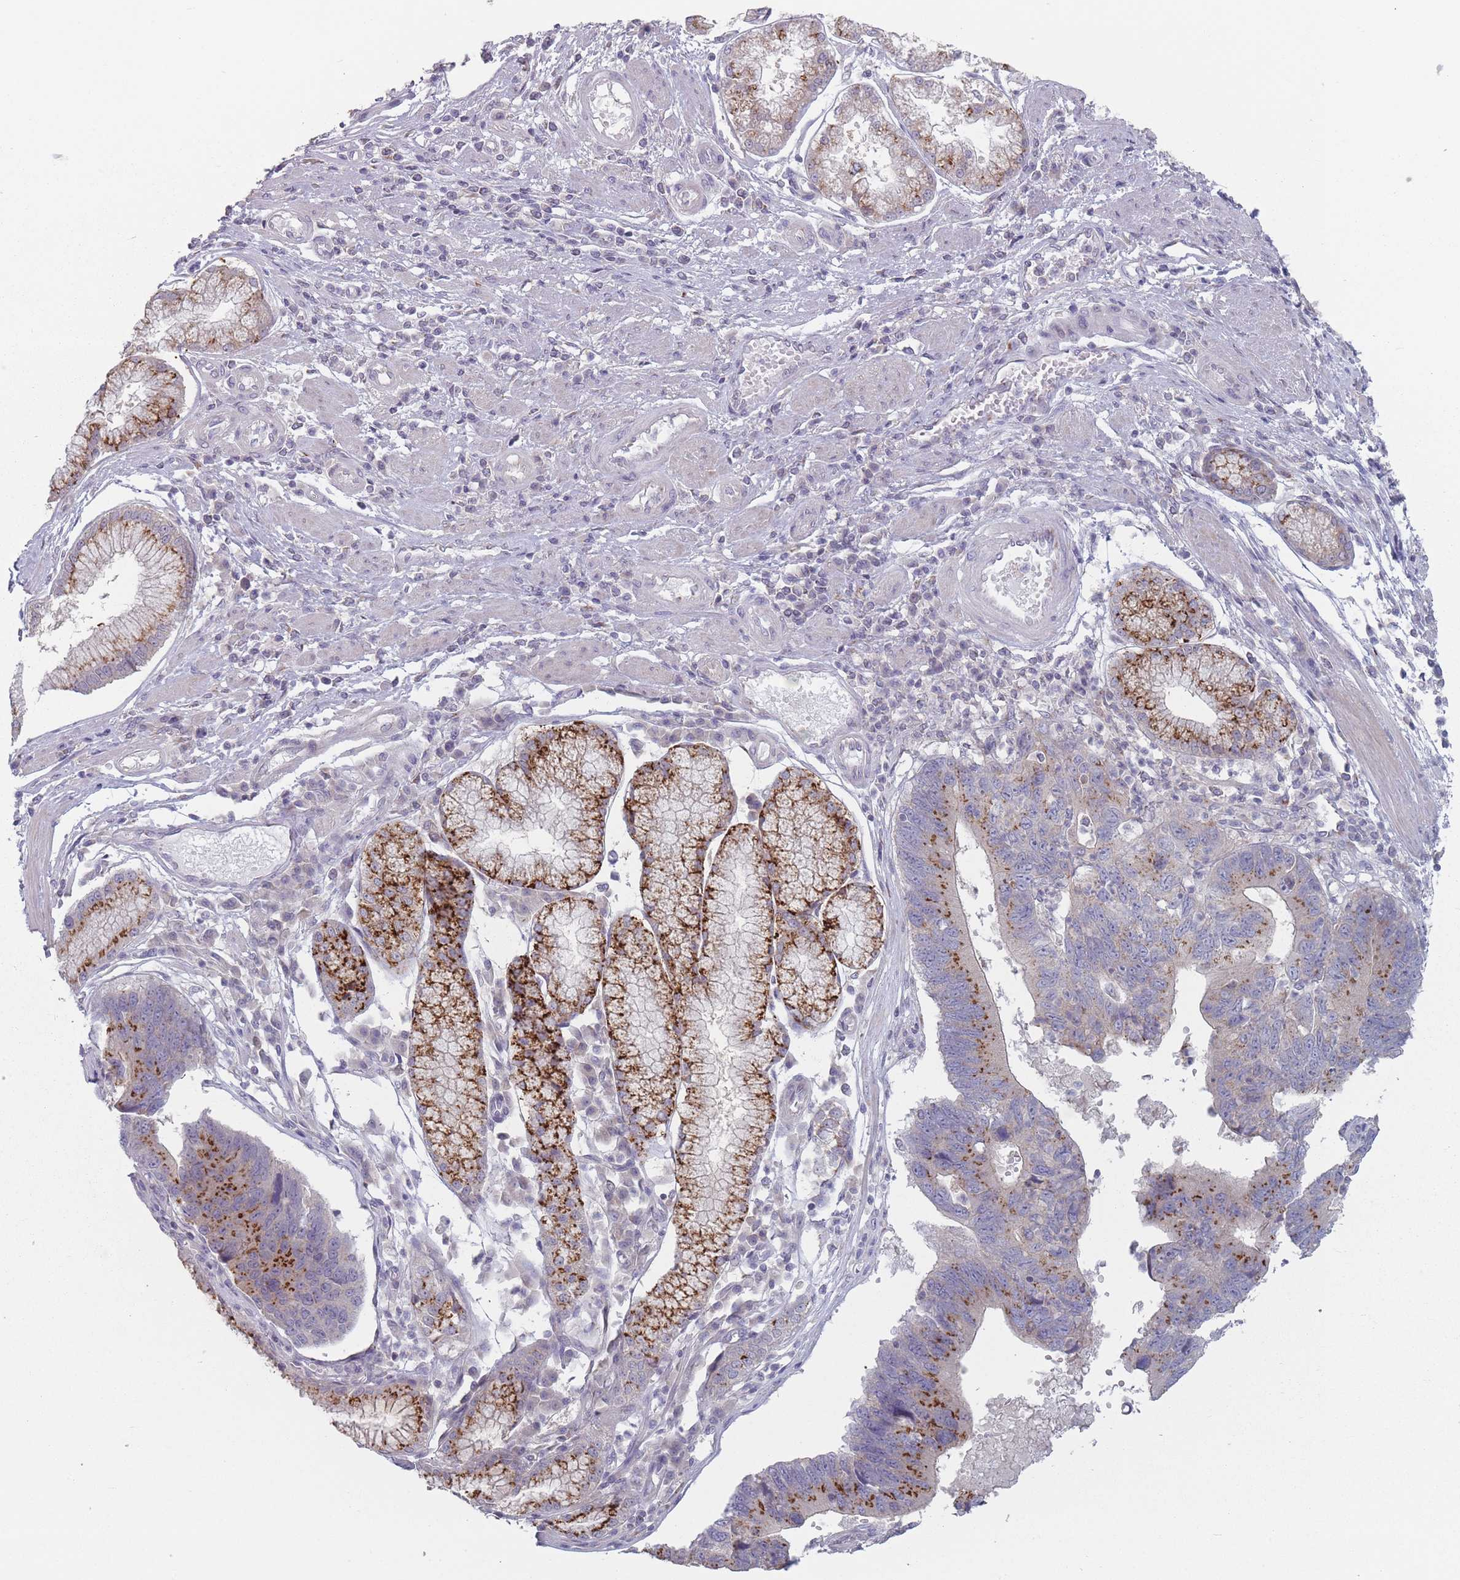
{"staining": {"intensity": "strong", "quantity": "25%-75%", "location": "cytoplasmic/membranous"}, "tissue": "stomach cancer", "cell_type": "Tumor cells", "image_type": "cancer", "snomed": [{"axis": "morphology", "description": "Adenocarcinoma, NOS"}, {"axis": "topography", "description": "Stomach"}], "caption": "Stomach cancer stained for a protein shows strong cytoplasmic/membranous positivity in tumor cells. (Stains: DAB in brown, nuclei in blue, Microscopy: brightfield microscopy at high magnification).", "gene": "AKAIN1", "patient": {"sex": "male", "age": 59}}